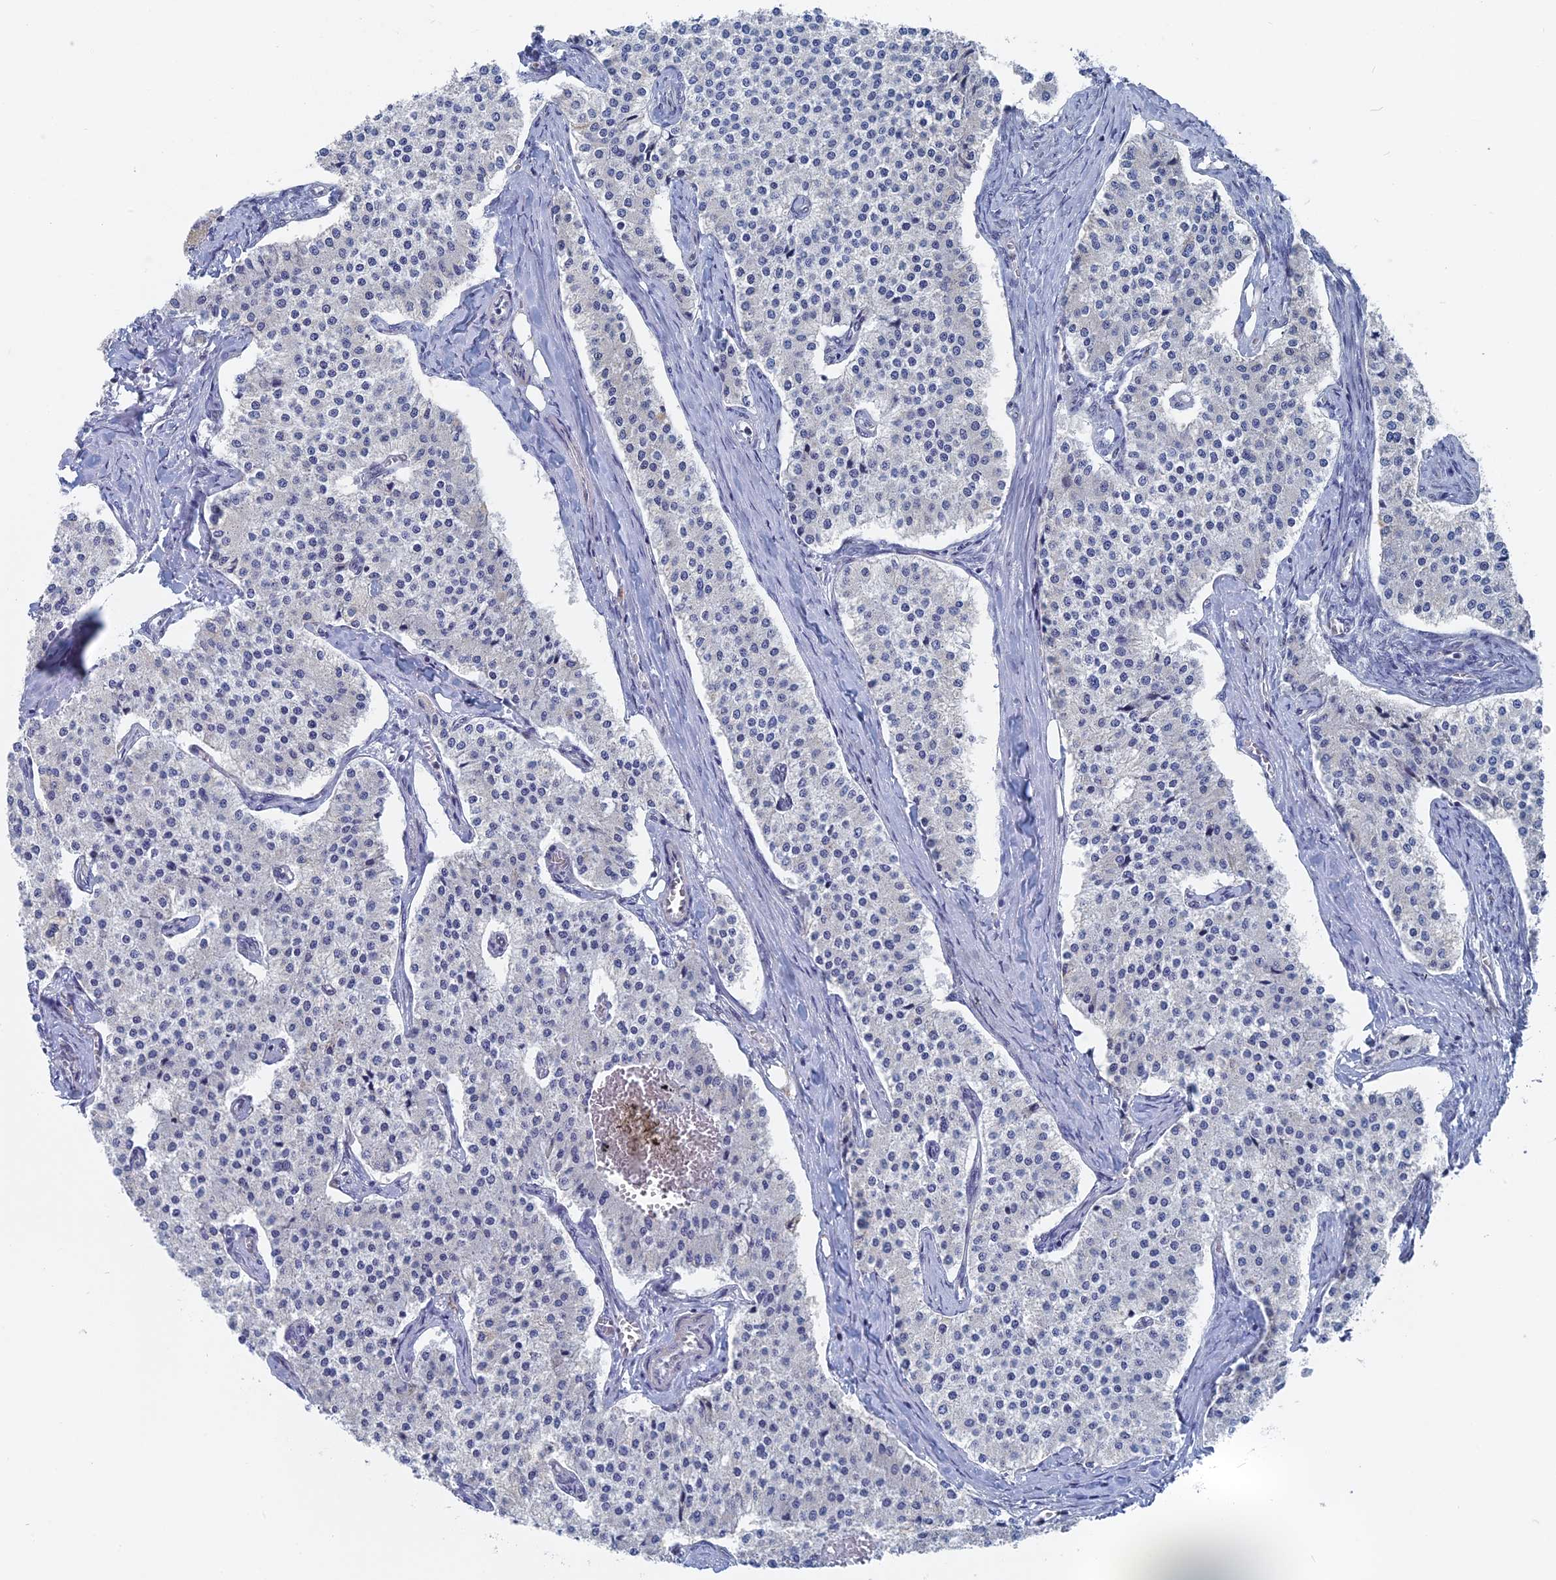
{"staining": {"intensity": "negative", "quantity": "none", "location": "none"}, "tissue": "carcinoid", "cell_type": "Tumor cells", "image_type": "cancer", "snomed": [{"axis": "morphology", "description": "Carcinoid, malignant, NOS"}, {"axis": "topography", "description": "Colon"}], "caption": "Tumor cells are negative for brown protein staining in carcinoid. The staining was performed using DAB to visualize the protein expression in brown, while the nuclei were stained in blue with hematoxylin (Magnification: 20x).", "gene": "MTRF1", "patient": {"sex": "female", "age": 52}}